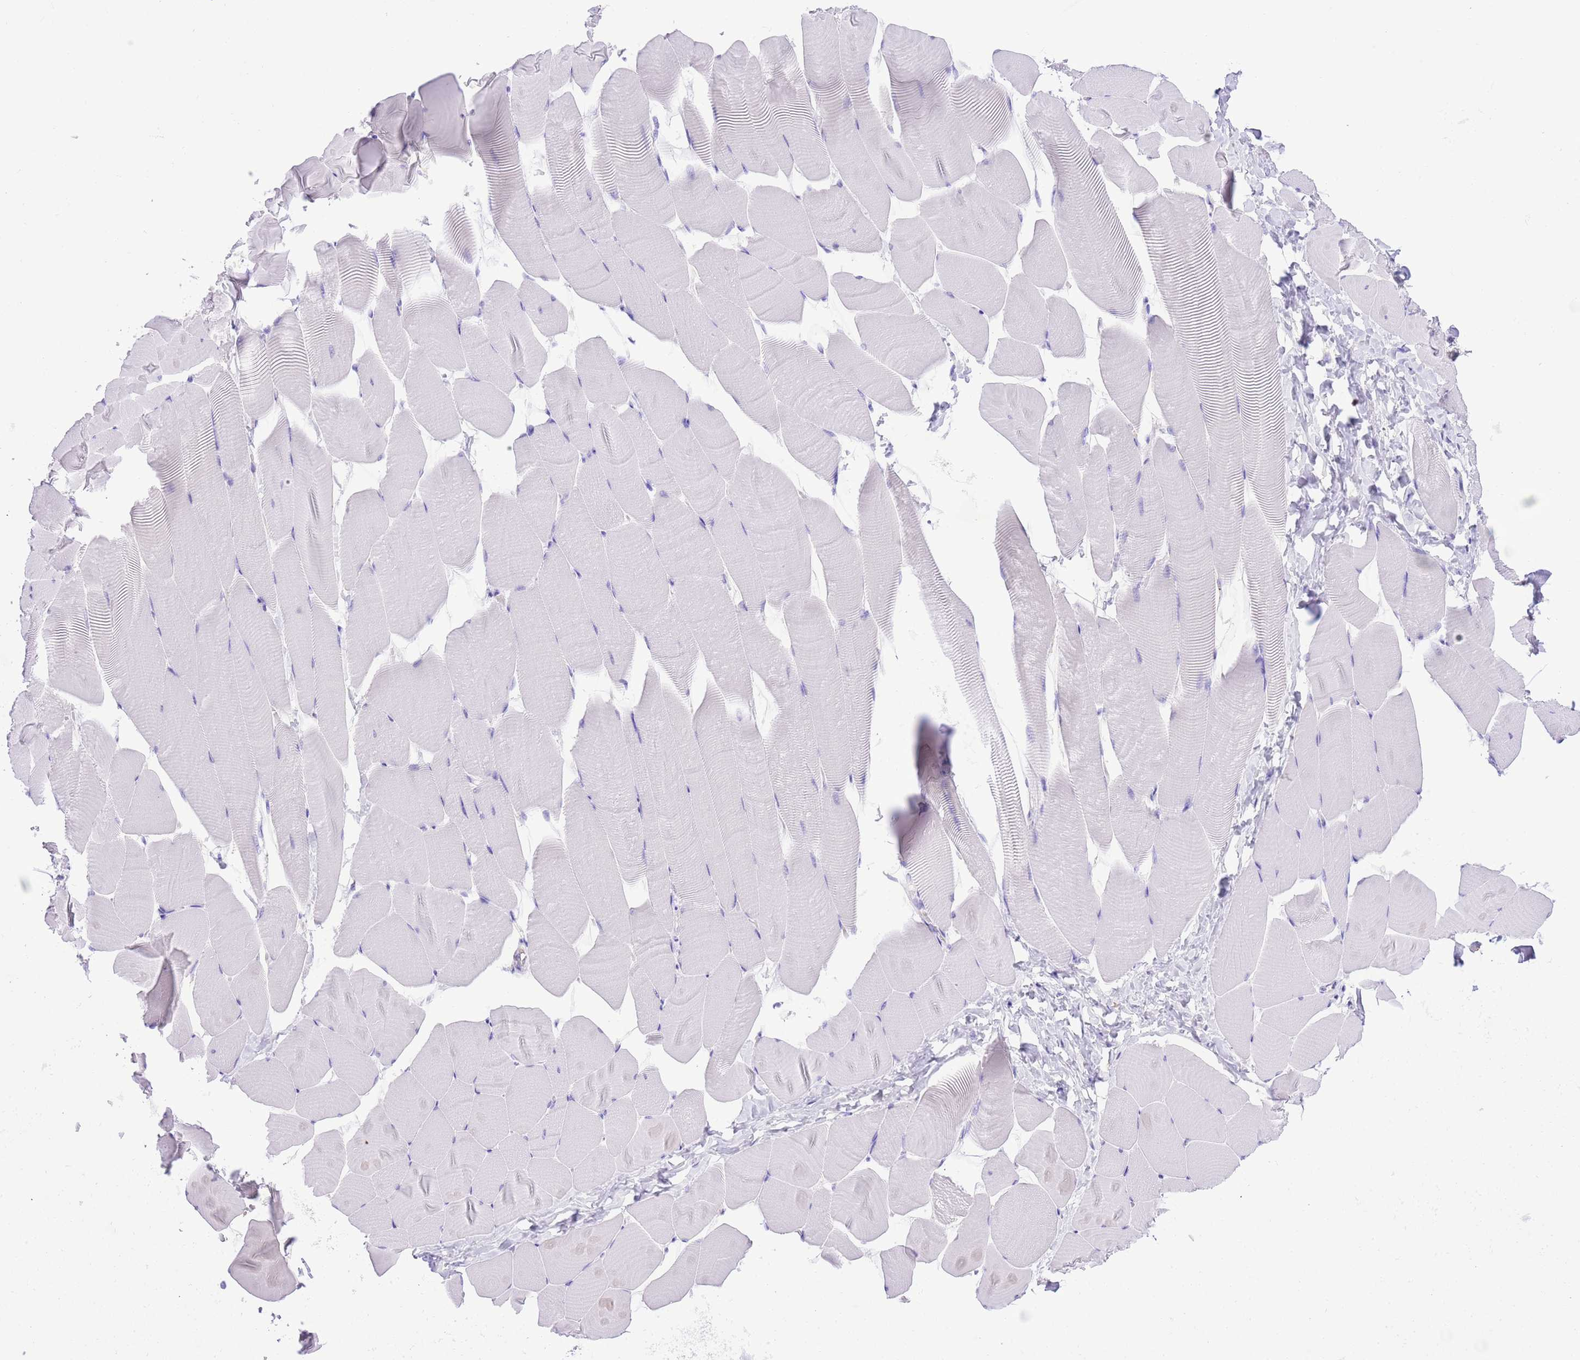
{"staining": {"intensity": "negative", "quantity": "none", "location": "none"}, "tissue": "skeletal muscle", "cell_type": "Myocytes", "image_type": "normal", "snomed": [{"axis": "morphology", "description": "Normal tissue, NOS"}, {"axis": "topography", "description": "Skeletal muscle"}], "caption": "DAB immunohistochemical staining of benign skeletal muscle shows no significant staining in myocytes.", "gene": "IGF1", "patient": {"sex": "male", "age": 25}}